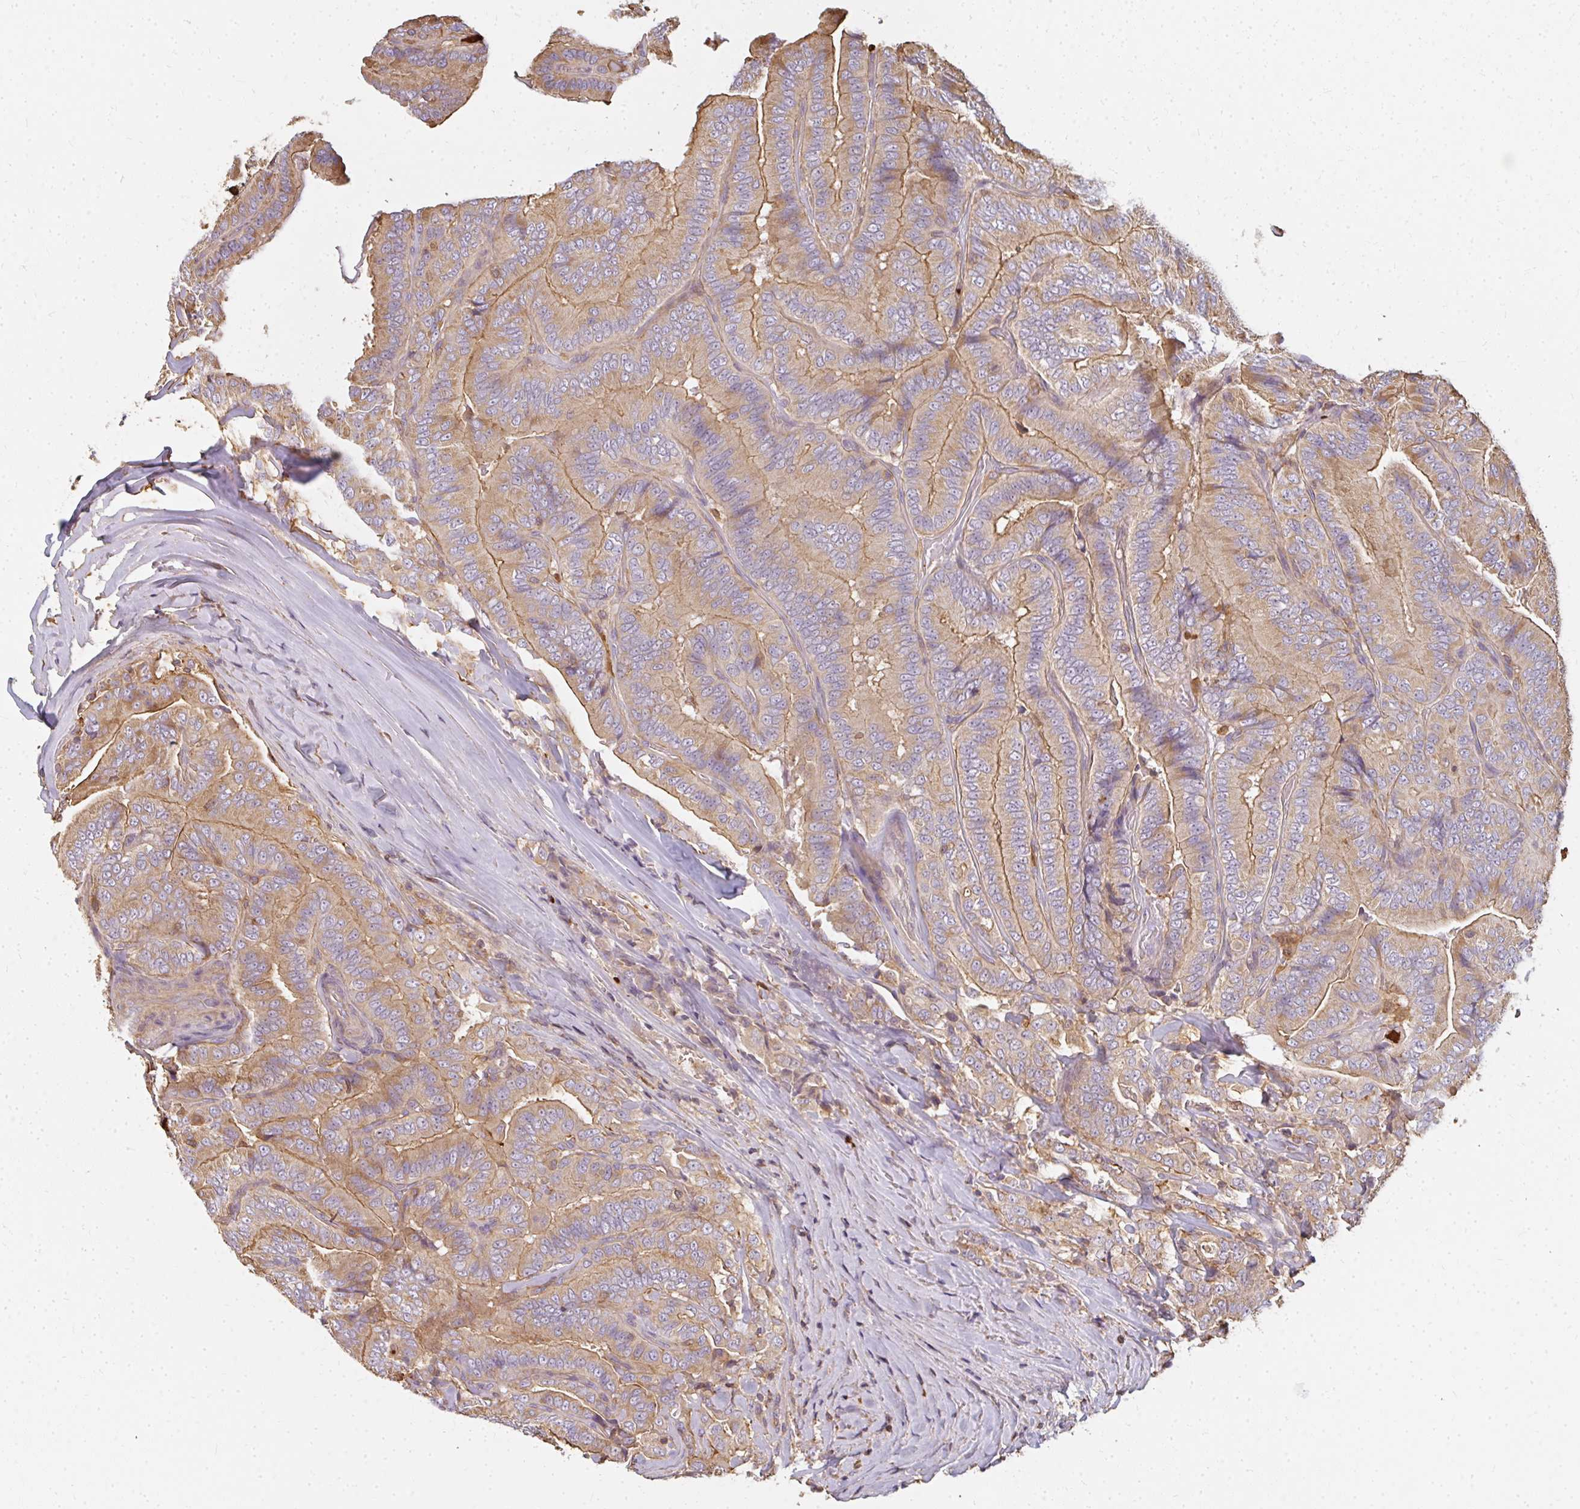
{"staining": {"intensity": "moderate", "quantity": ">75%", "location": "cytoplasmic/membranous"}, "tissue": "thyroid cancer", "cell_type": "Tumor cells", "image_type": "cancer", "snomed": [{"axis": "morphology", "description": "Papillary adenocarcinoma, NOS"}, {"axis": "topography", "description": "Thyroid gland"}], "caption": "Approximately >75% of tumor cells in thyroid papillary adenocarcinoma display moderate cytoplasmic/membranous protein staining as visualized by brown immunohistochemical staining.", "gene": "CNTRL", "patient": {"sex": "male", "age": 61}}